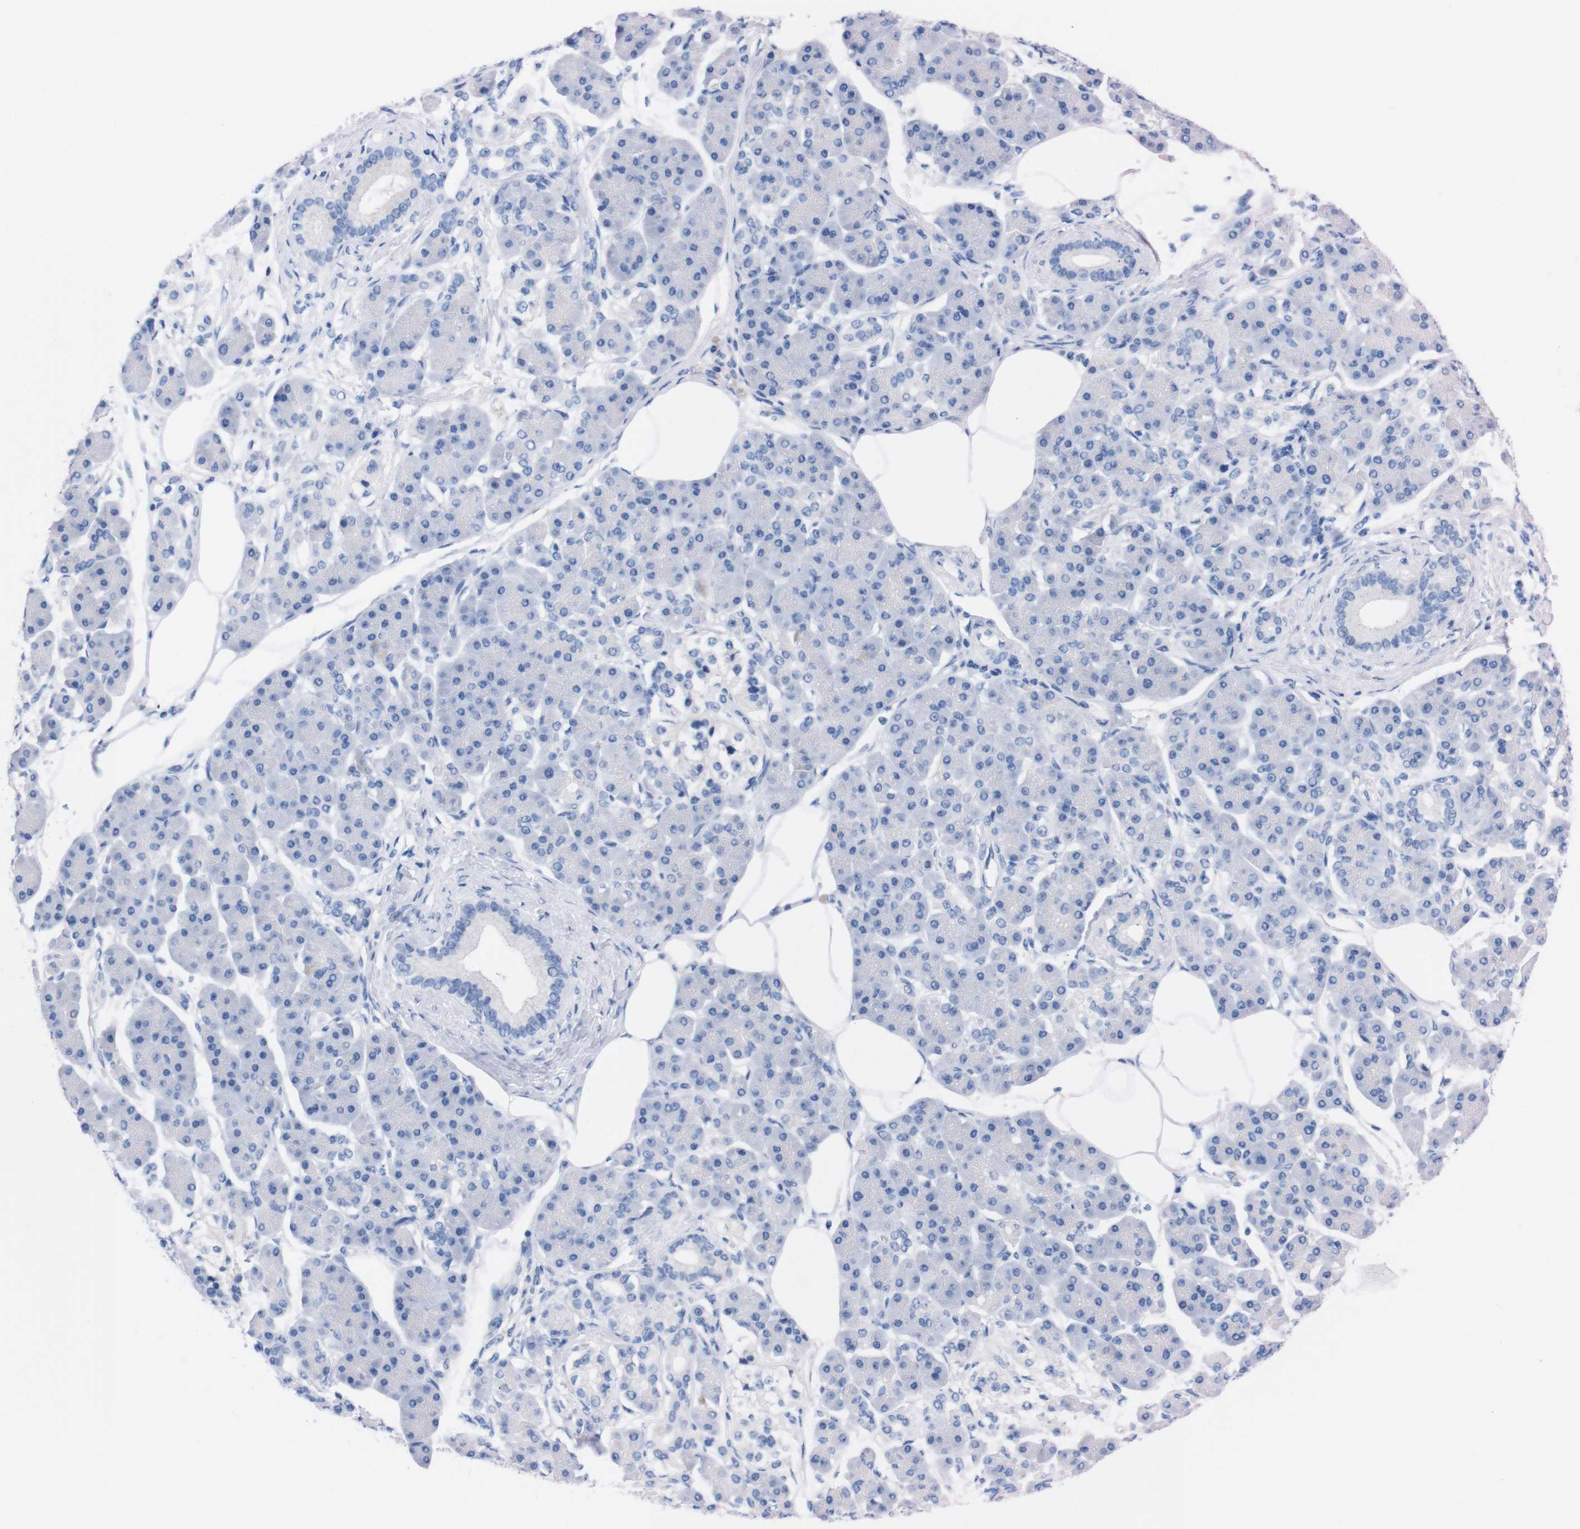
{"staining": {"intensity": "negative", "quantity": "none", "location": "none"}, "tissue": "pancreatic cancer", "cell_type": "Tumor cells", "image_type": "cancer", "snomed": [{"axis": "morphology", "description": "Adenocarcinoma, NOS"}, {"axis": "morphology", "description": "Adenocarcinoma, metastatic, NOS"}, {"axis": "topography", "description": "Lymph node"}, {"axis": "topography", "description": "Pancreas"}, {"axis": "topography", "description": "Duodenum"}], "caption": "The image reveals no significant positivity in tumor cells of pancreatic cancer (metastatic adenocarcinoma).", "gene": "TMEM243", "patient": {"sex": "female", "age": 64}}